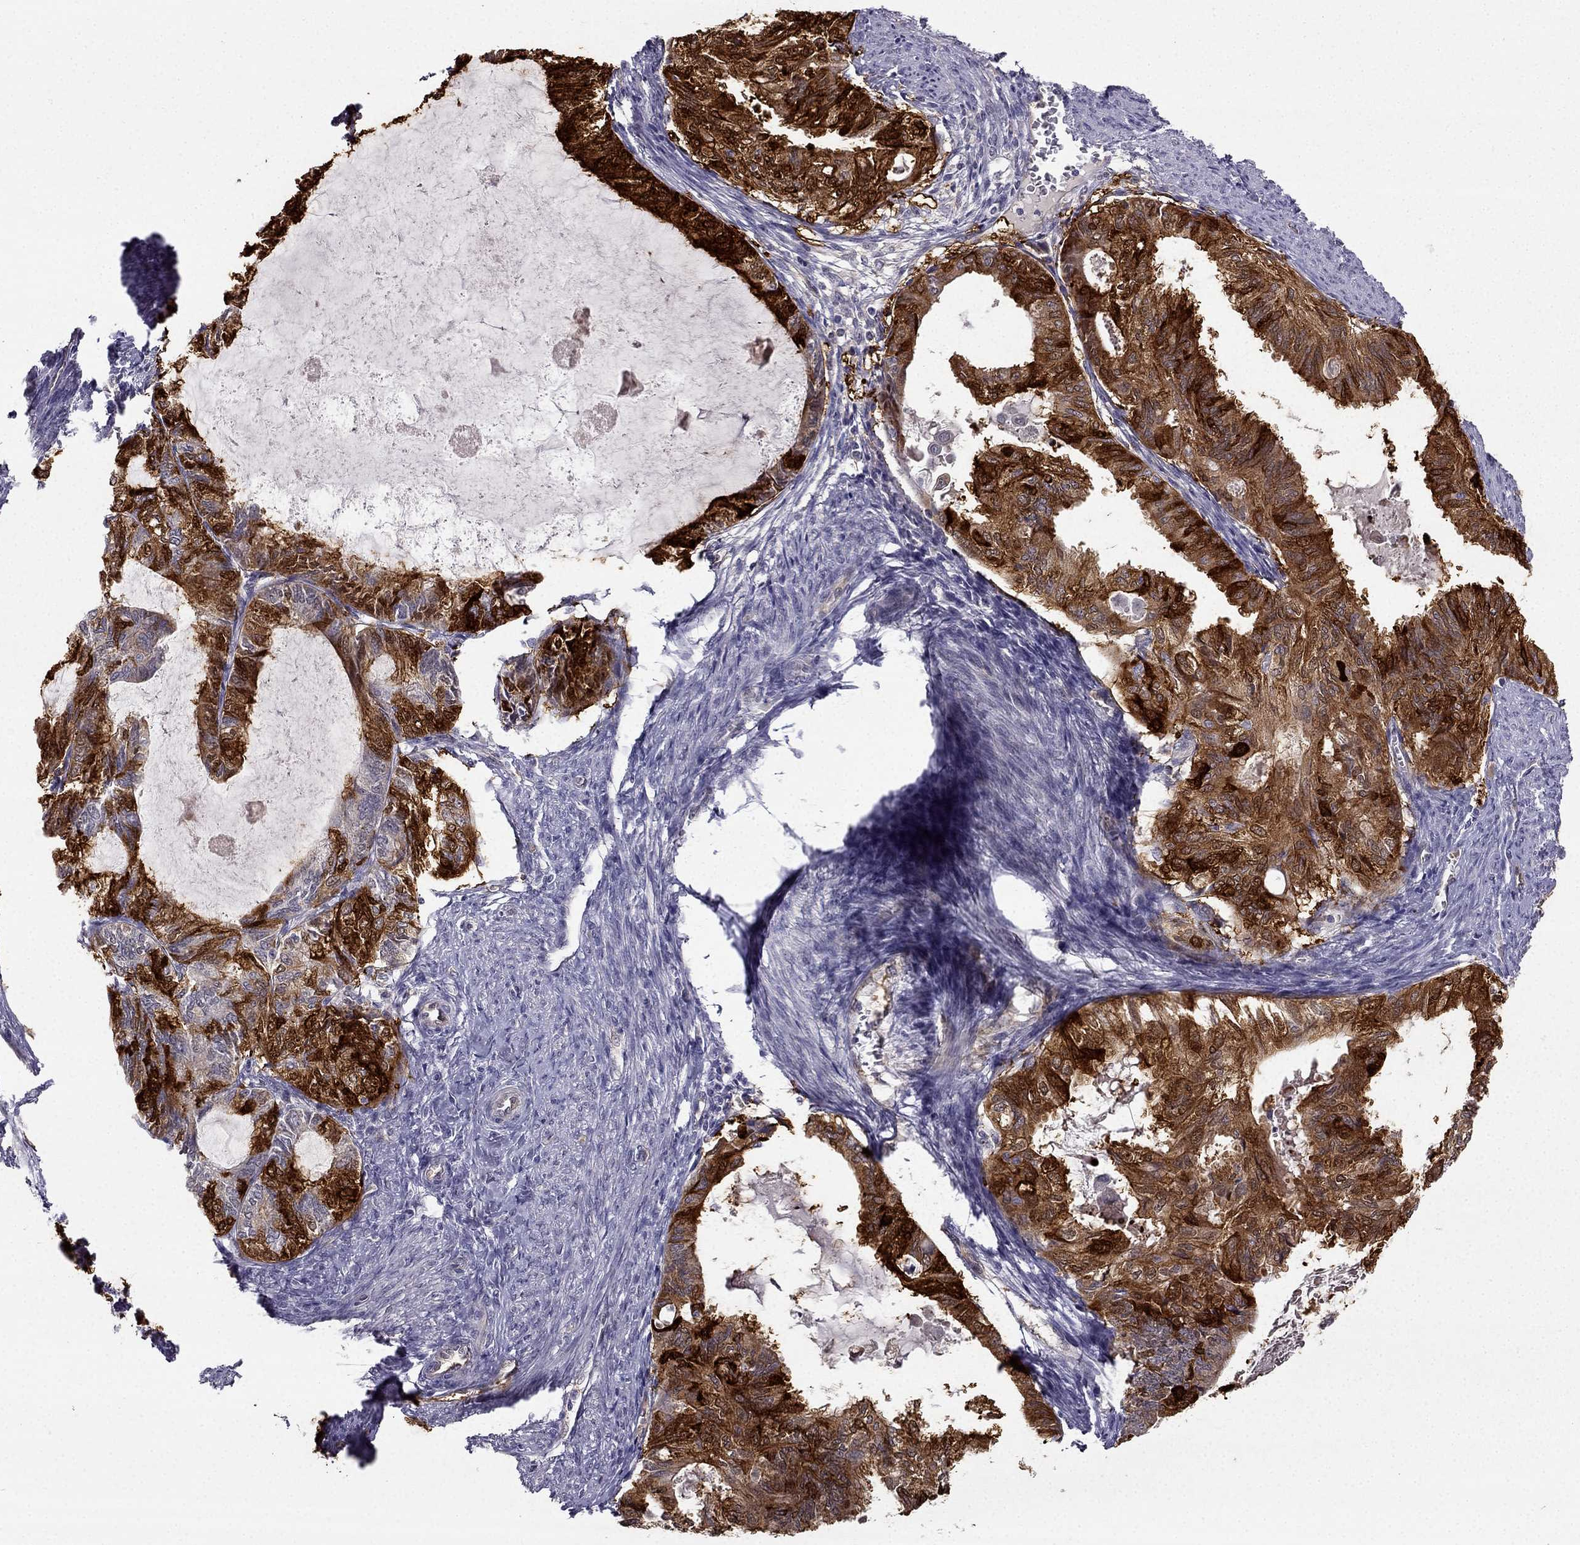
{"staining": {"intensity": "strong", "quantity": "25%-75%", "location": "cytoplasmic/membranous"}, "tissue": "endometrial cancer", "cell_type": "Tumor cells", "image_type": "cancer", "snomed": [{"axis": "morphology", "description": "Adenocarcinoma, NOS"}, {"axis": "topography", "description": "Endometrium"}], "caption": "IHC photomicrograph of neoplastic tissue: human endometrial adenocarcinoma stained using immunohistochemistry shows high levels of strong protein expression localized specifically in the cytoplasmic/membranous of tumor cells, appearing as a cytoplasmic/membranous brown color.", "gene": "NQO1", "patient": {"sex": "female", "age": 86}}